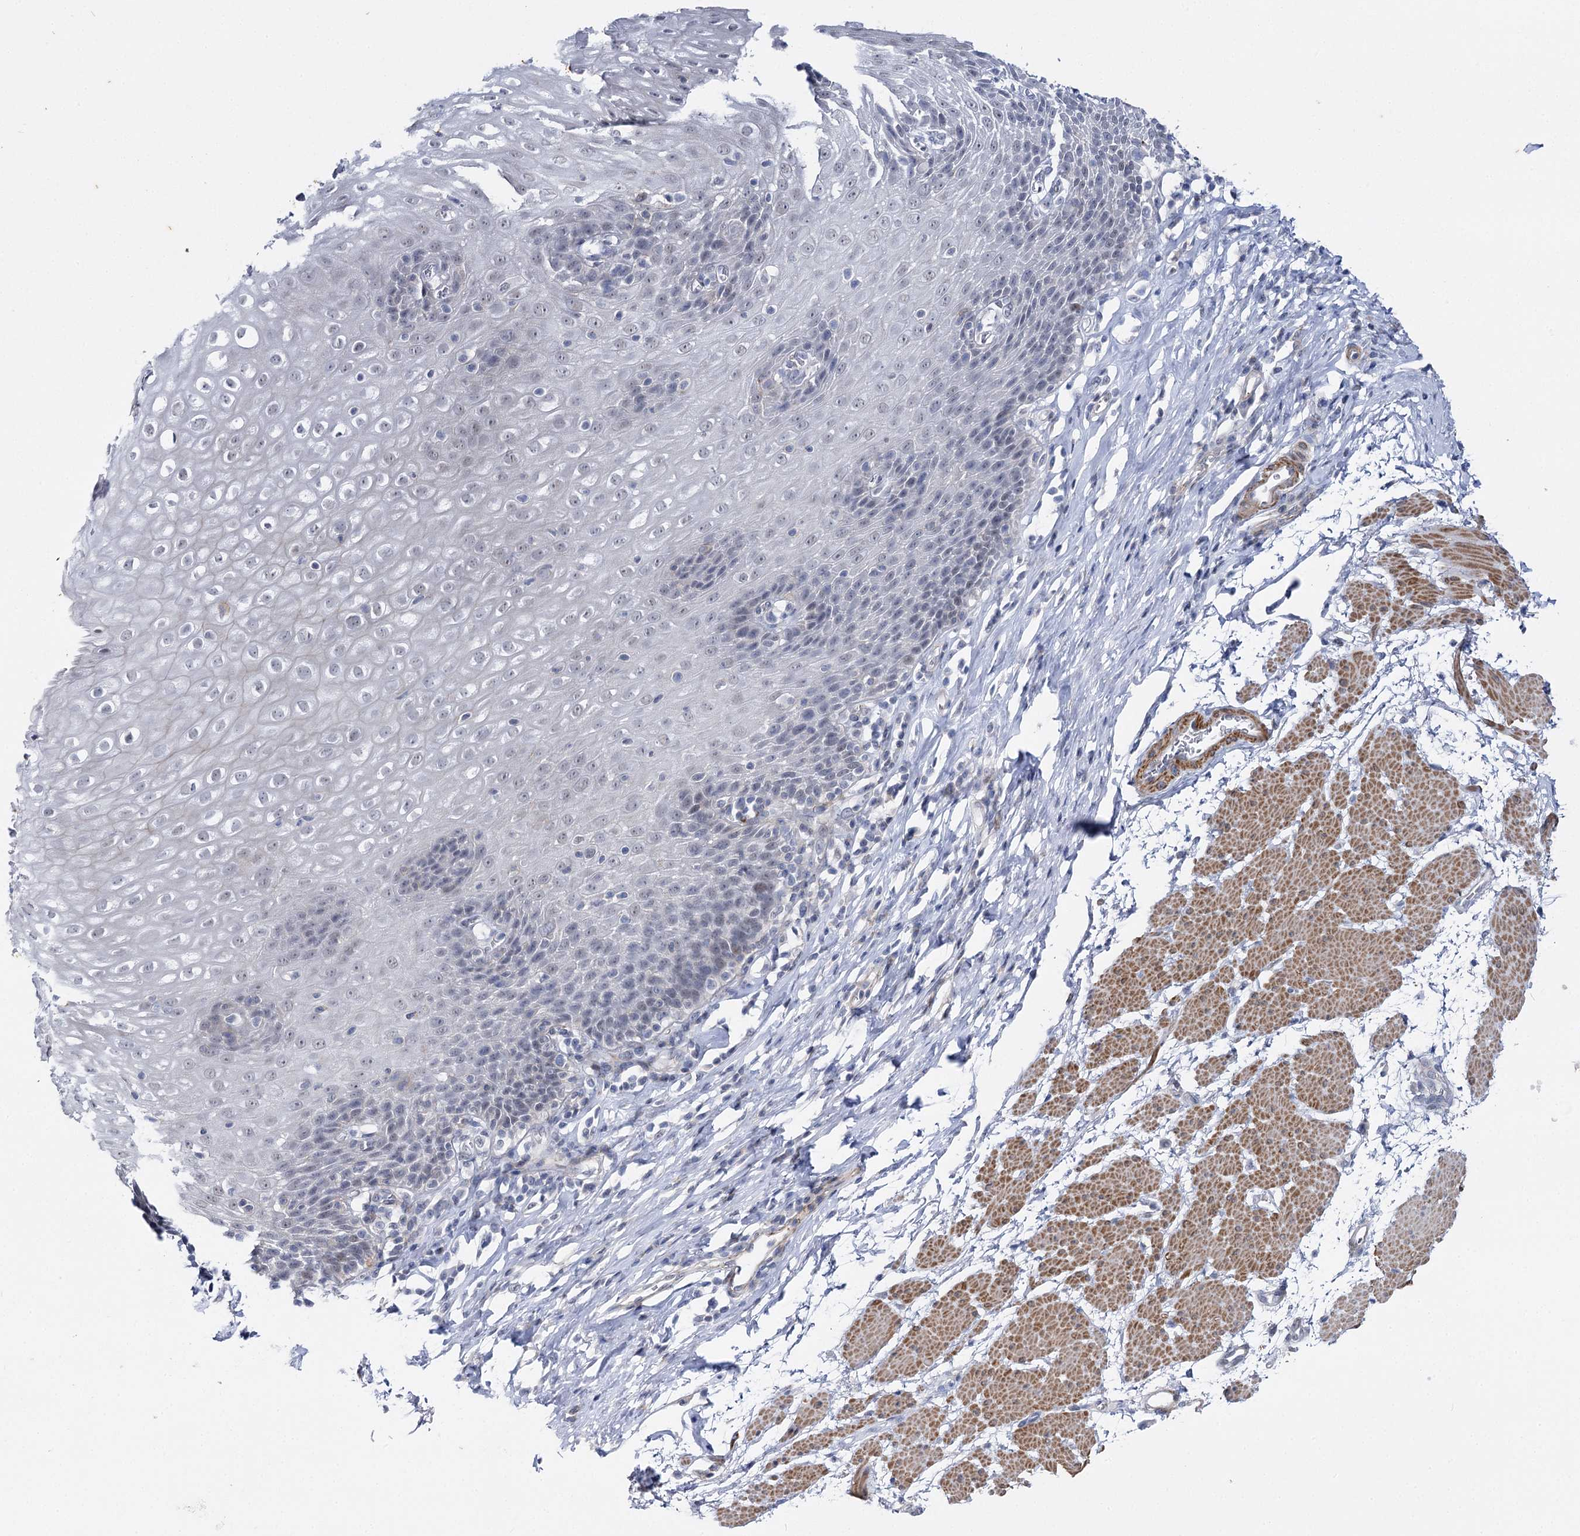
{"staining": {"intensity": "negative", "quantity": "none", "location": "none"}, "tissue": "esophagus", "cell_type": "Squamous epithelial cells", "image_type": "normal", "snomed": [{"axis": "morphology", "description": "Normal tissue, NOS"}, {"axis": "topography", "description": "Esophagus"}], "caption": "This image is of benign esophagus stained with immunohistochemistry (IHC) to label a protein in brown with the nuclei are counter-stained blue. There is no positivity in squamous epithelial cells.", "gene": "AGXT2", "patient": {"sex": "female", "age": 61}}